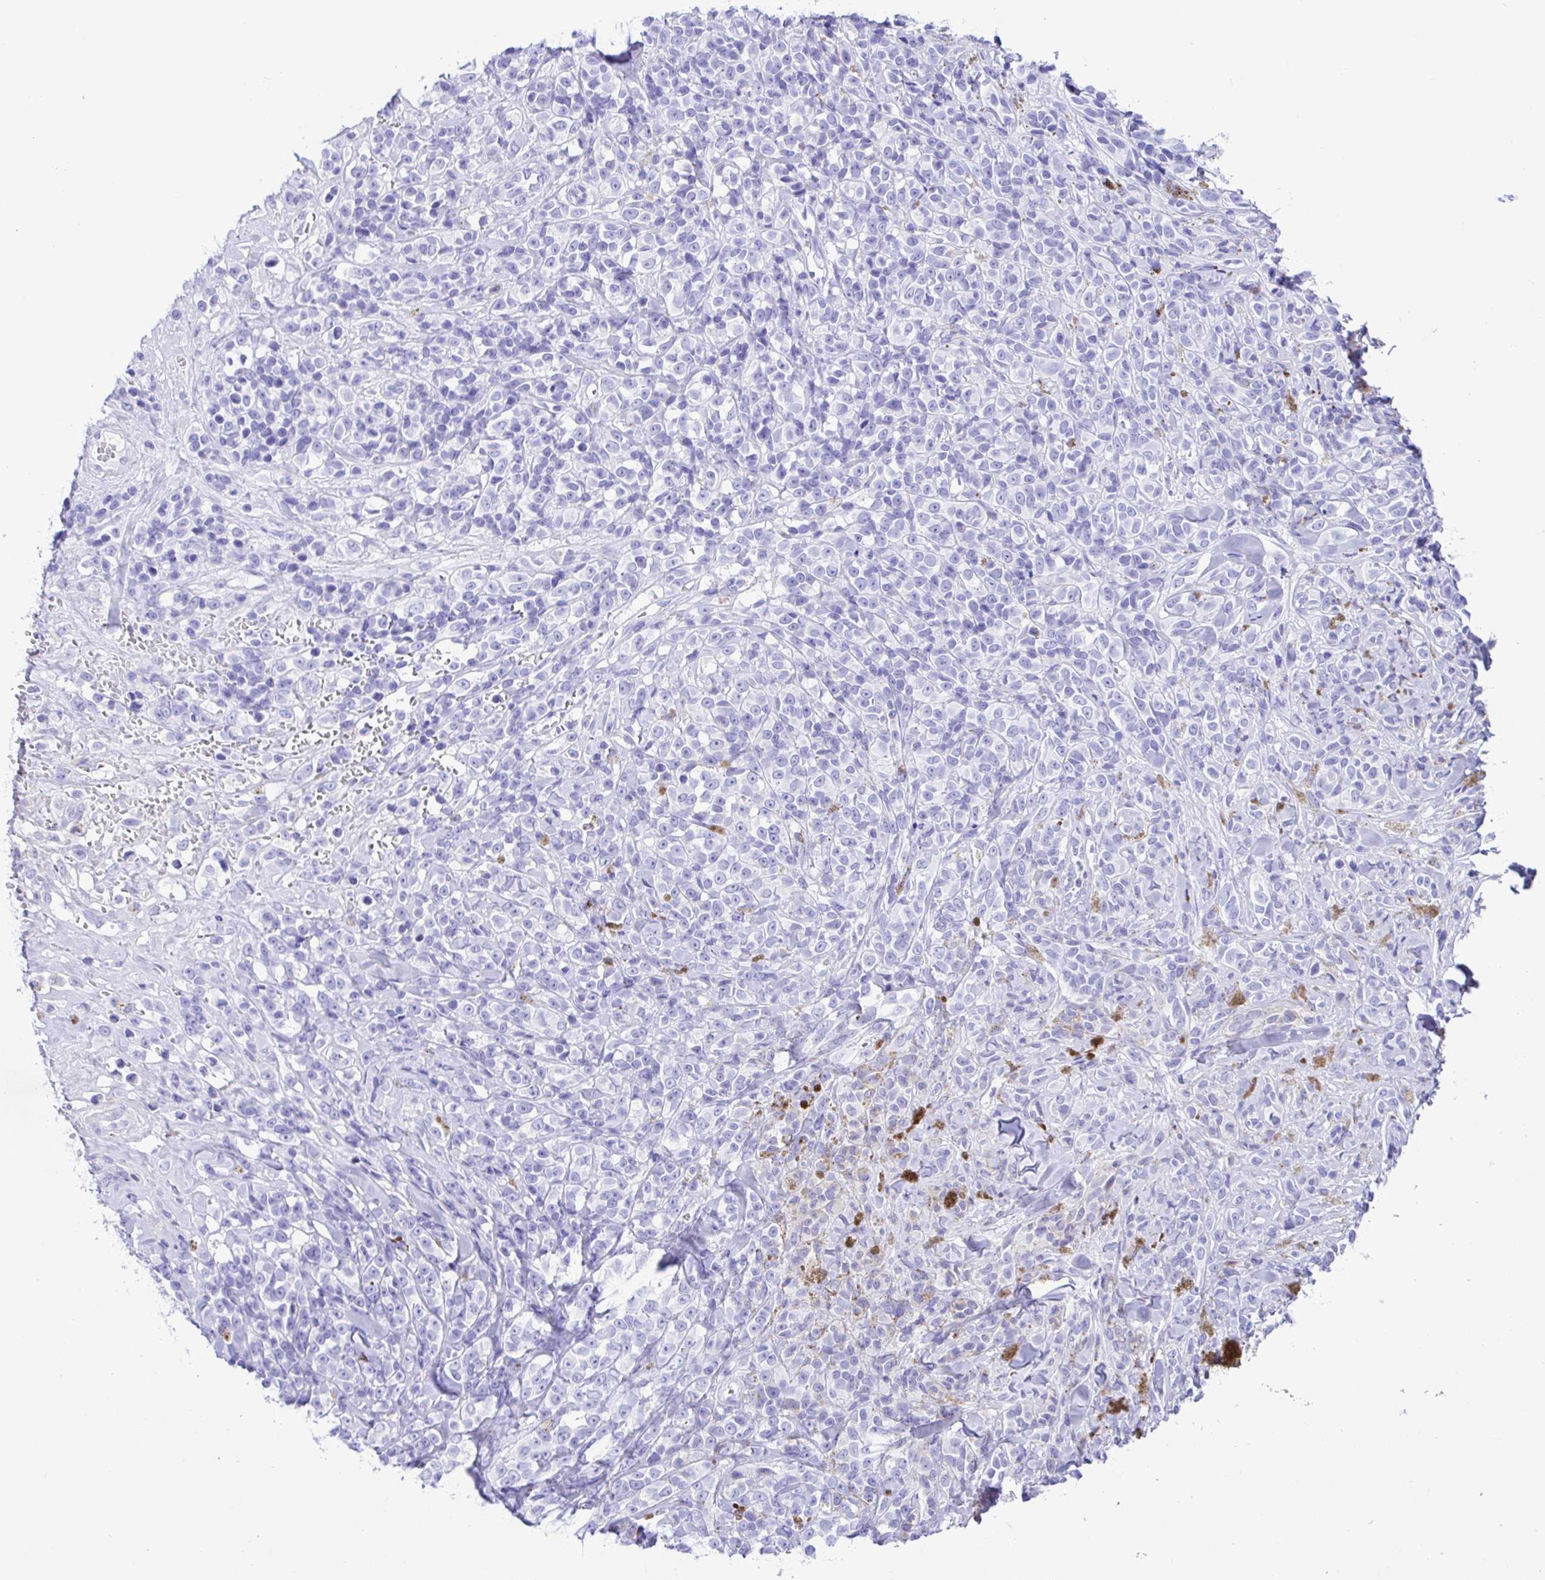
{"staining": {"intensity": "negative", "quantity": "none", "location": "none"}, "tissue": "melanoma", "cell_type": "Tumor cells", "image_type": "cancer", "snomed": [{"axis": "morphology", "description": "Malignant melanoma, NOS"}, {"axis": "topography", "description": "Skin"}], "caption": "Image shows no protein expression in tumor cells of melanoma tissue.", "gene": "CD5", "patient": {"sex": "male", "age": 85}}